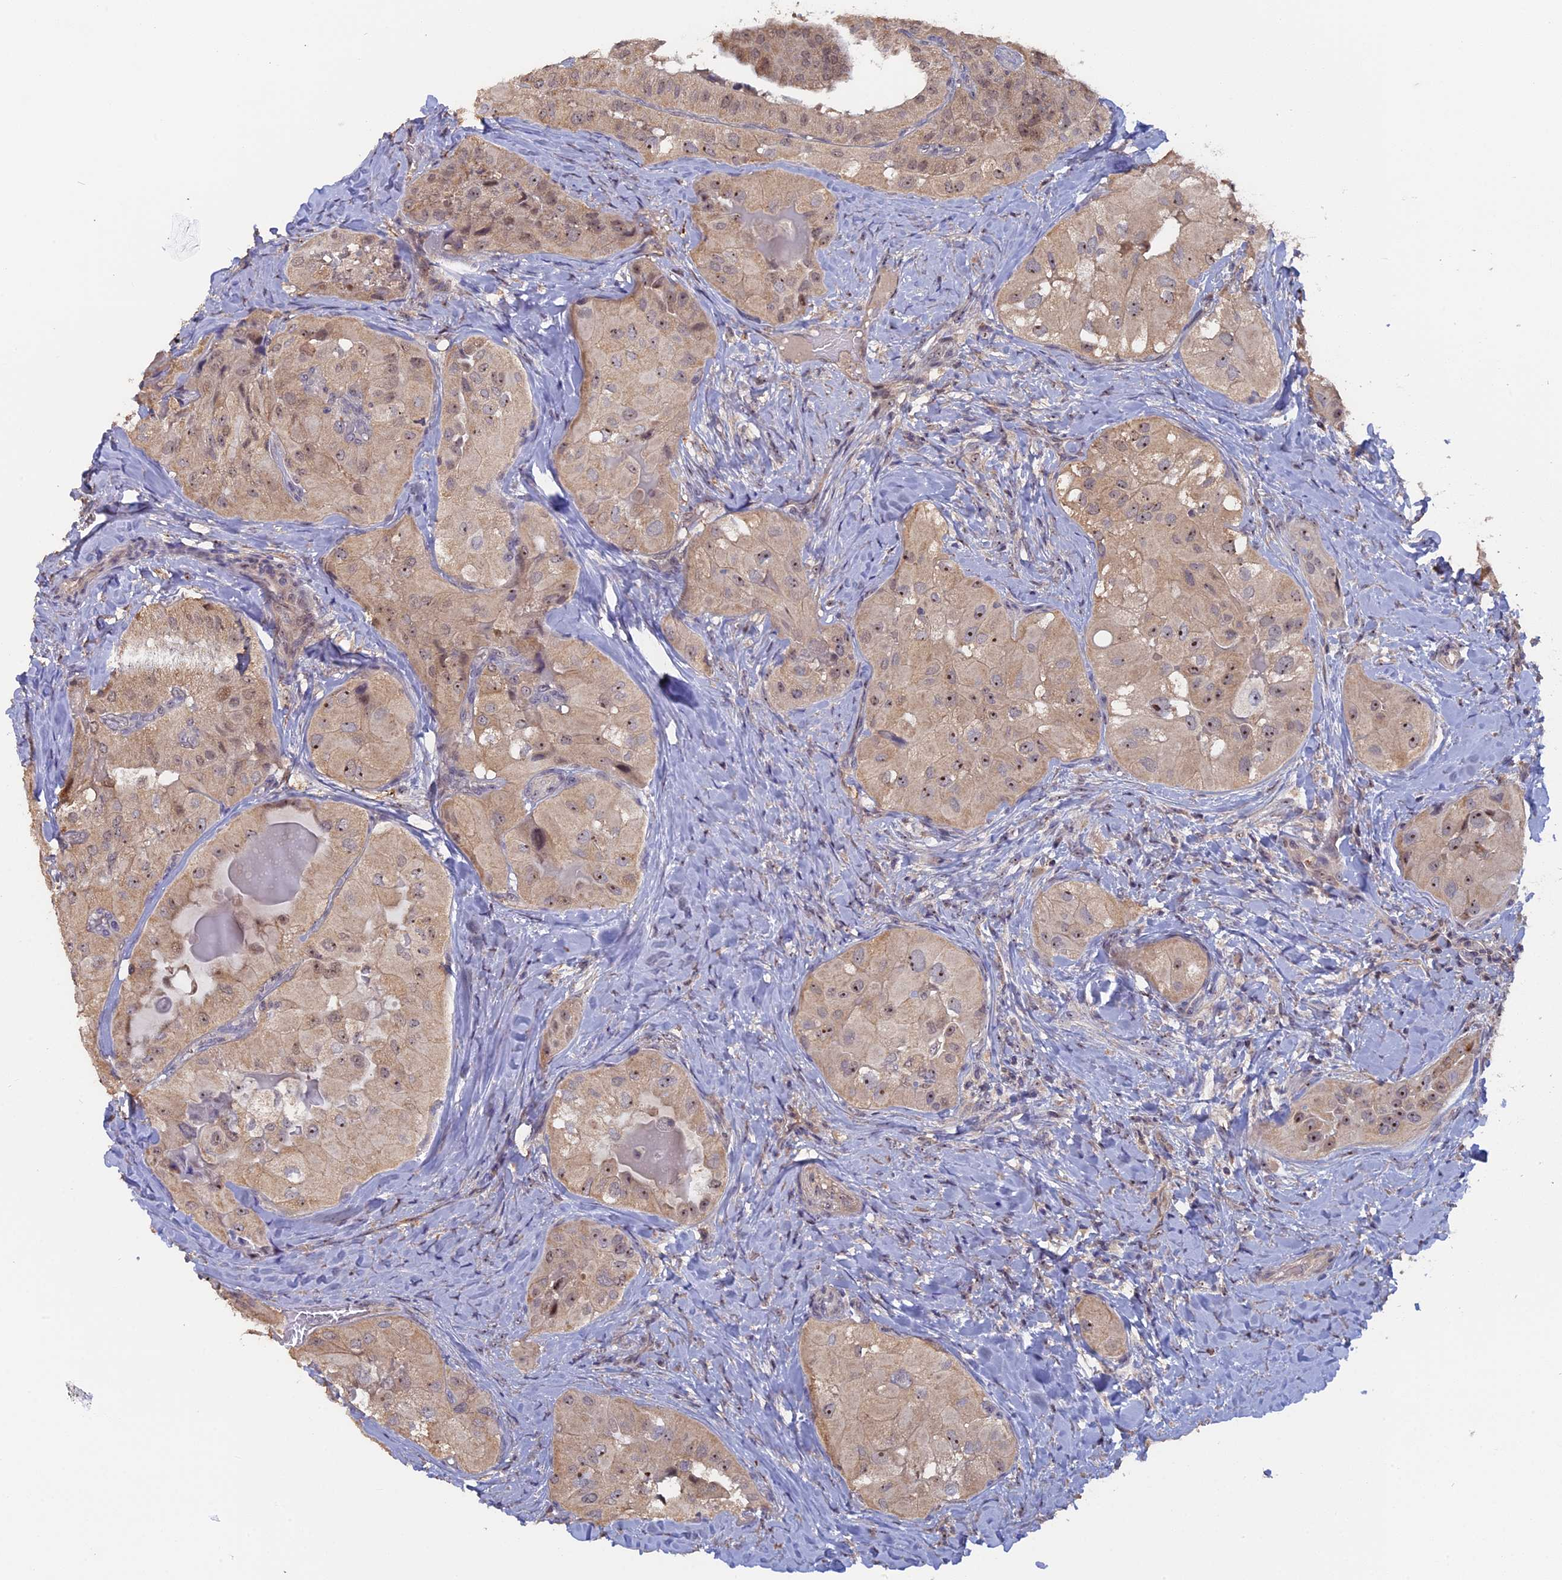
{"staining": {"intensity": "moderate", "quantity": "25%-75%", "location": "nuclear"}, "tissue": "thyroid cancer", "cell_type": "Tumor cells", "image_type": "cancer", "snomed": [{"axis": "morphology", "description": "Normal tissue, NOS"}, {"axis": "morphology", "description": "Papillary adenocarcinoma, NOS"}, {"axis": "topography", "description": "Thyroid gland"}], "caption": "DAB (3,3'-diaminobenzidine) immunohistochemical staining of human thyroid cancer (papillary adenocarcinoma) reveals moderate nuclear protein staining in about 25%-75% of tumor cells.", "gene": "FAM98C", "patient": {"sex": "female", "age": 59}}